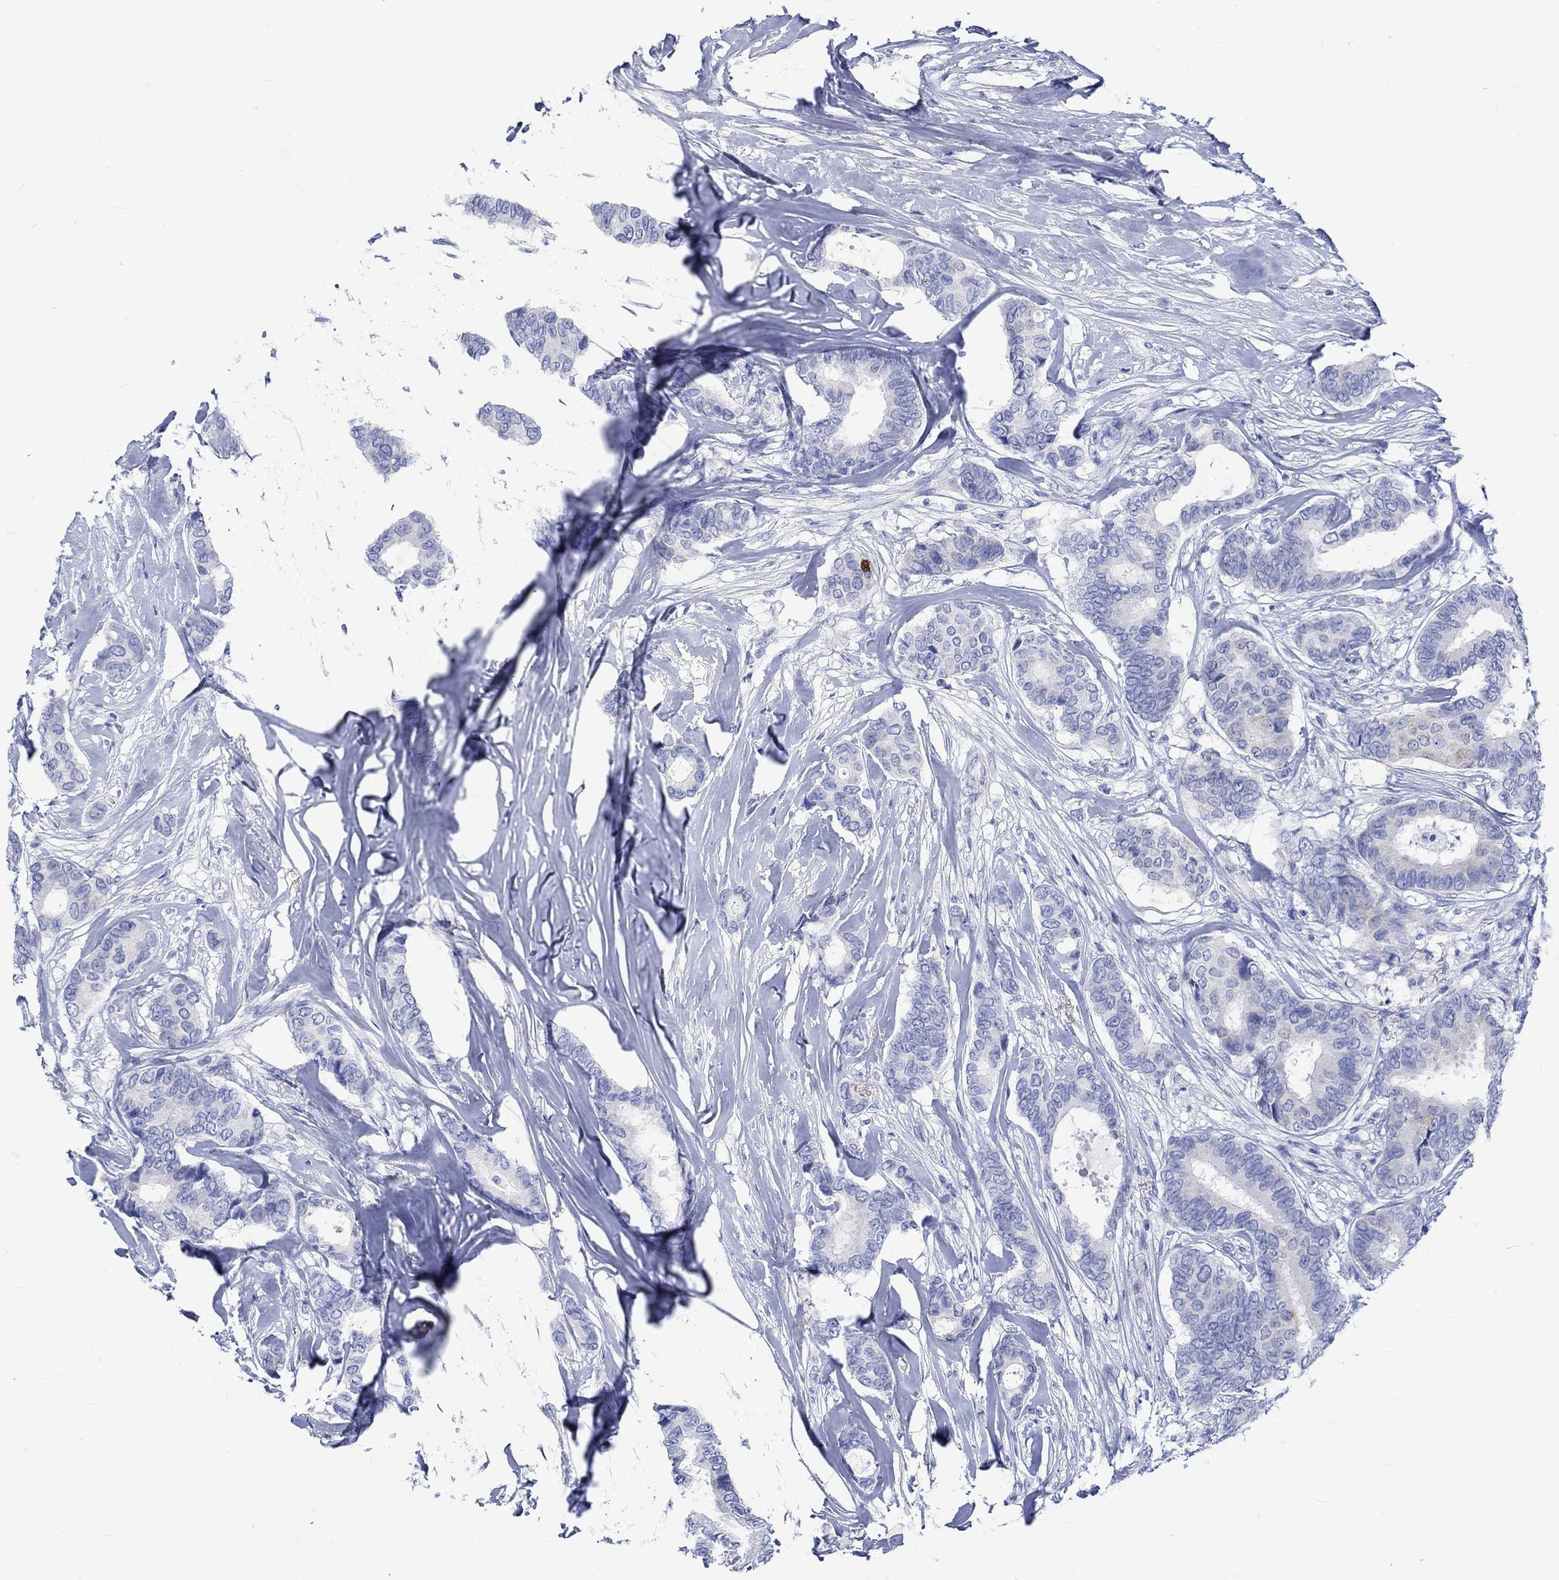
{"staining": {"intensity": "negative", "quantity": "none", "location": "none"}, "tissue": "breast cancer", "cell_type": "Tumor cells", "image_type": "cancer", "snomed": [{"axis": "morphology", "description": "Duct carcinoma"}, {"axis": "topography", "description": "Breast"}], "caption": "Immunohistochemical staining of breast cancer (intraductal carcinoma) shows no significant expression in tumor cells. Nuclei are stained in blue.", "gene": "CPLX2", "patient": {"sex": "female", "age": 75}}